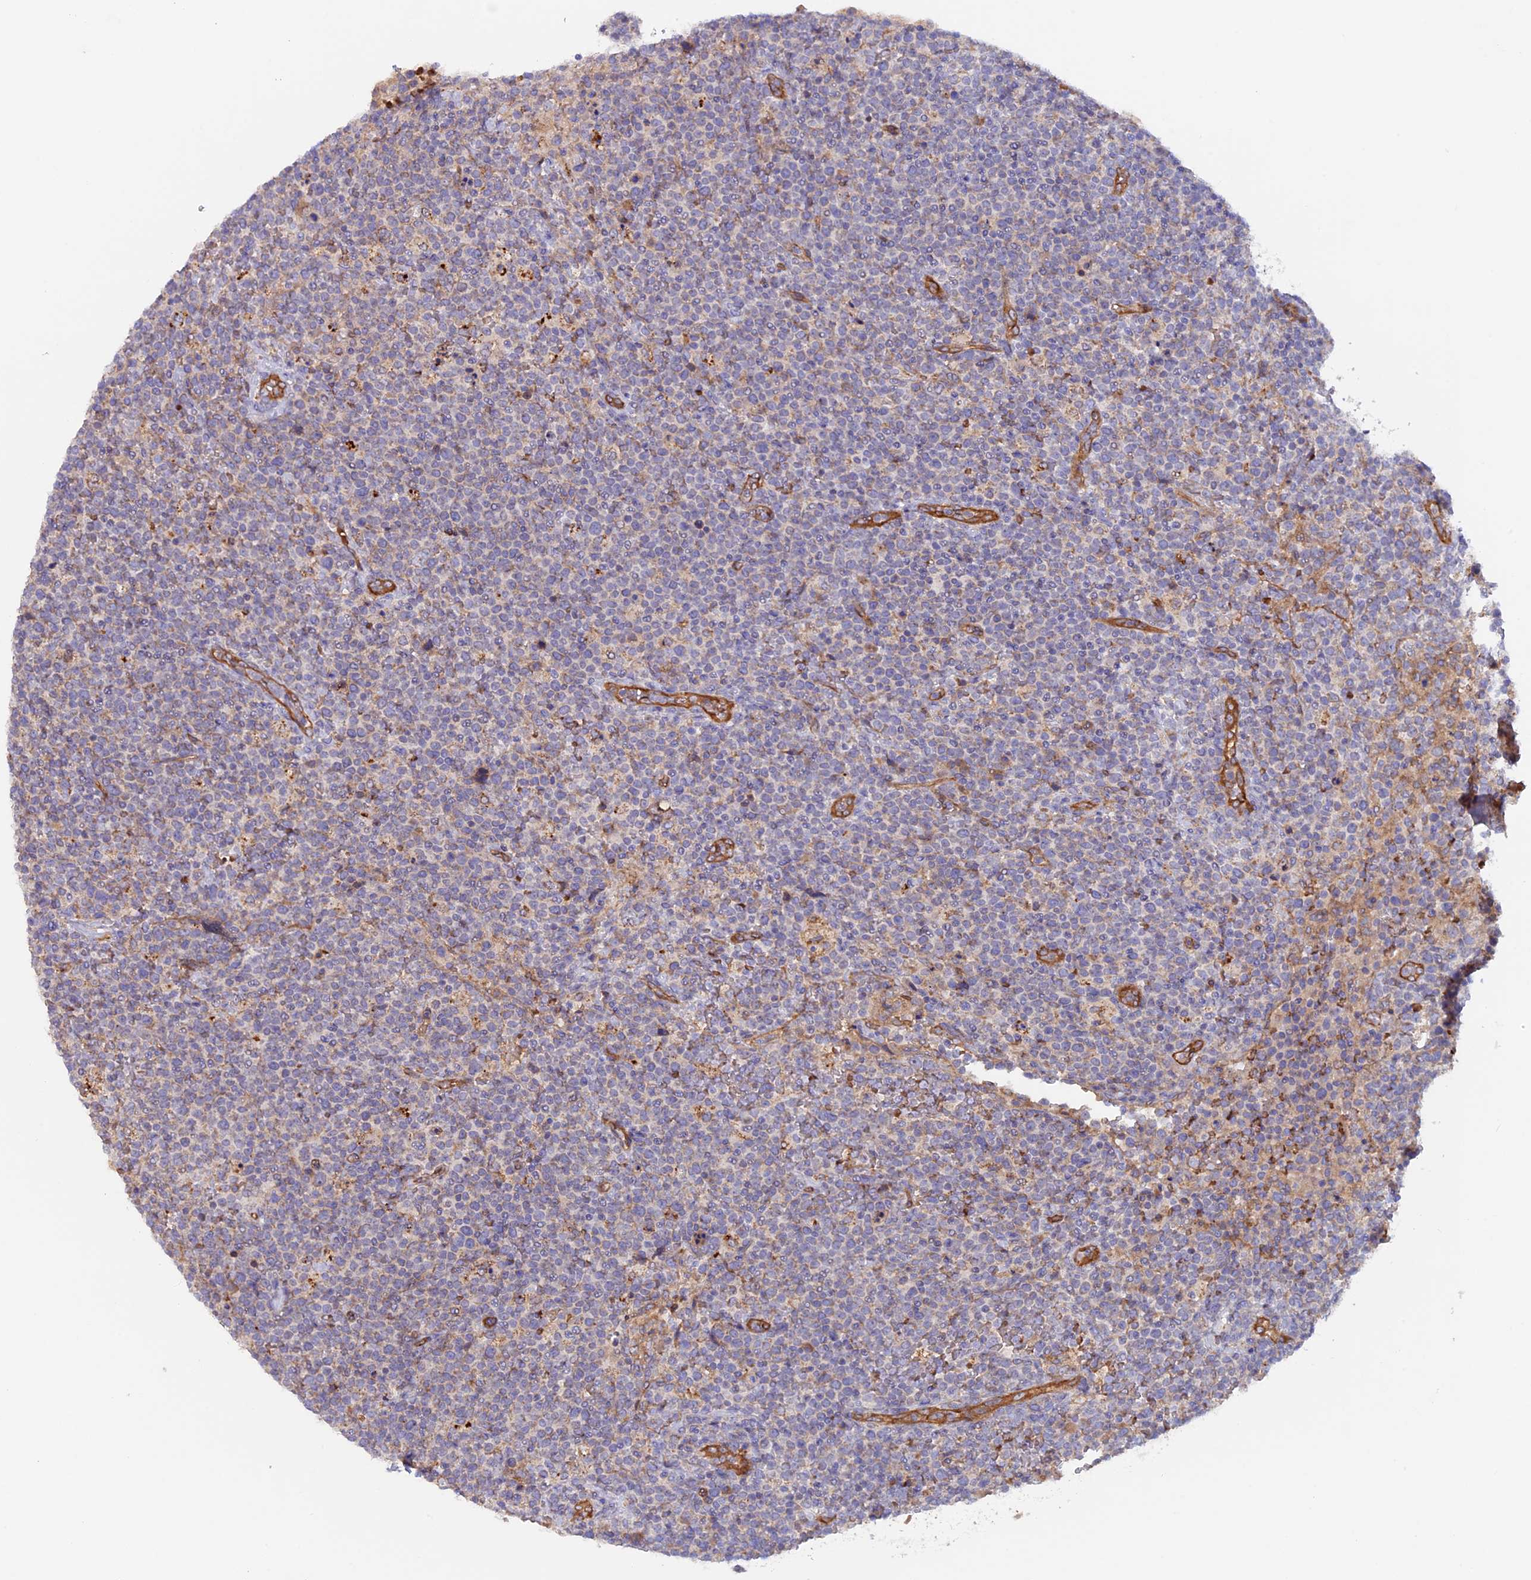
{"staining": {"intensity": "negative", "quantity": "none", "location": "none"}, "tissue": "lymphoma", "cell_type": "Tumor cells", "image_type": "cancer", "snomed": [{"axis": "morphology", "description": "Malignant lymphoma, non-Hodgkin's type, High grade"}, {"axis": "topography", "description": "Lymph node"}], "caption": "The immunohistochemistry micrograph has no significant staining in tumor cells of lymphoma tissue.", "gene": "DUS3L", "patient": {"sex": "male", "age": 61}}